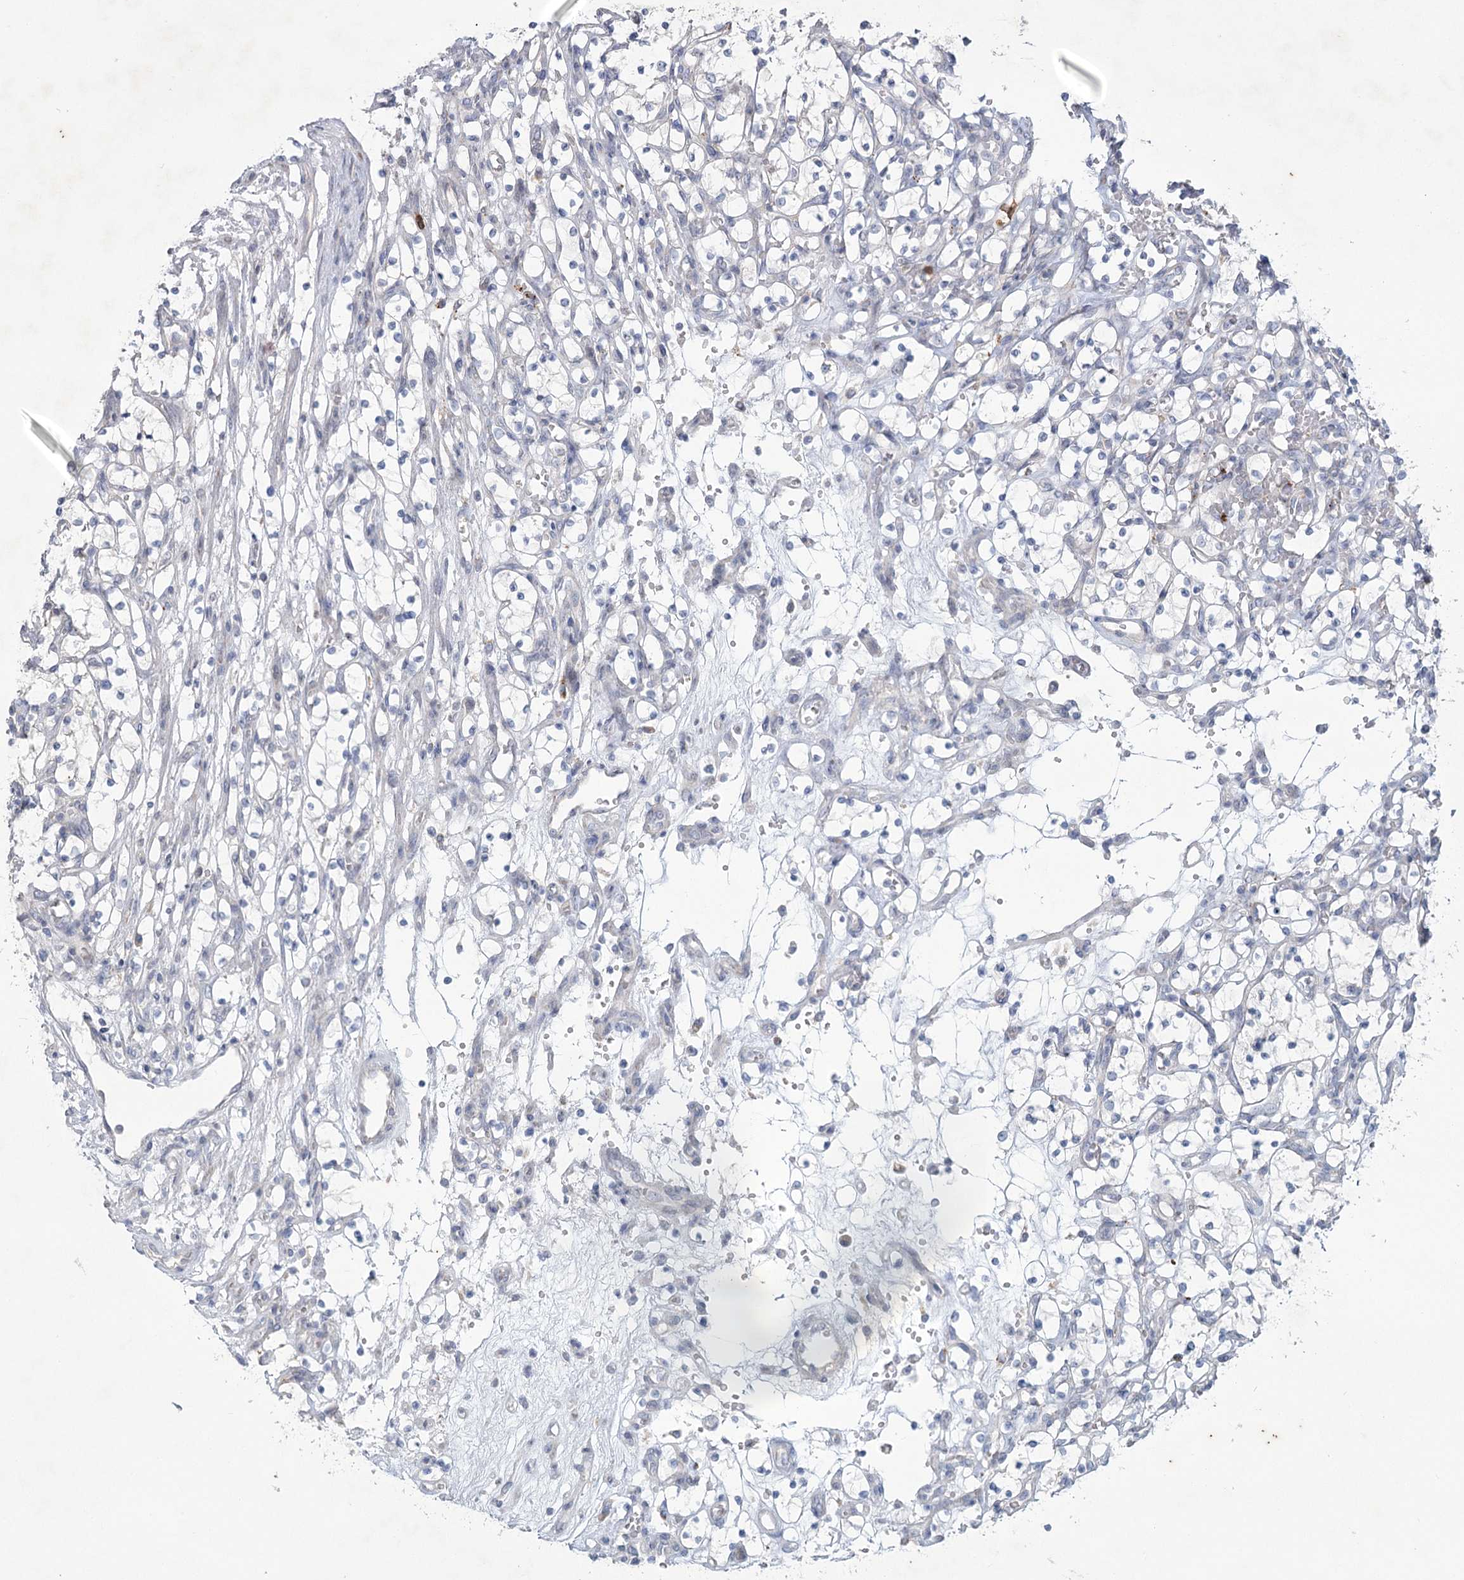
{"staining": {"intensity": "negative", "quantity": "none", "location": "none"}, "tissue": "renal cancer", "cell_type": "Tumor cells", "image_type": "cancer", "snomed": [{"axis": "morphology", "description": "Adenocarcinoma, NOS"}, {"axis": "topography", "description": "Kidney"}], "caption": "An image of renal cancer stained for a protein reveals no brown staining in tumor cells.", "gene": "PLA2G12A", "patient": {"sex": "female", "age": 69}}